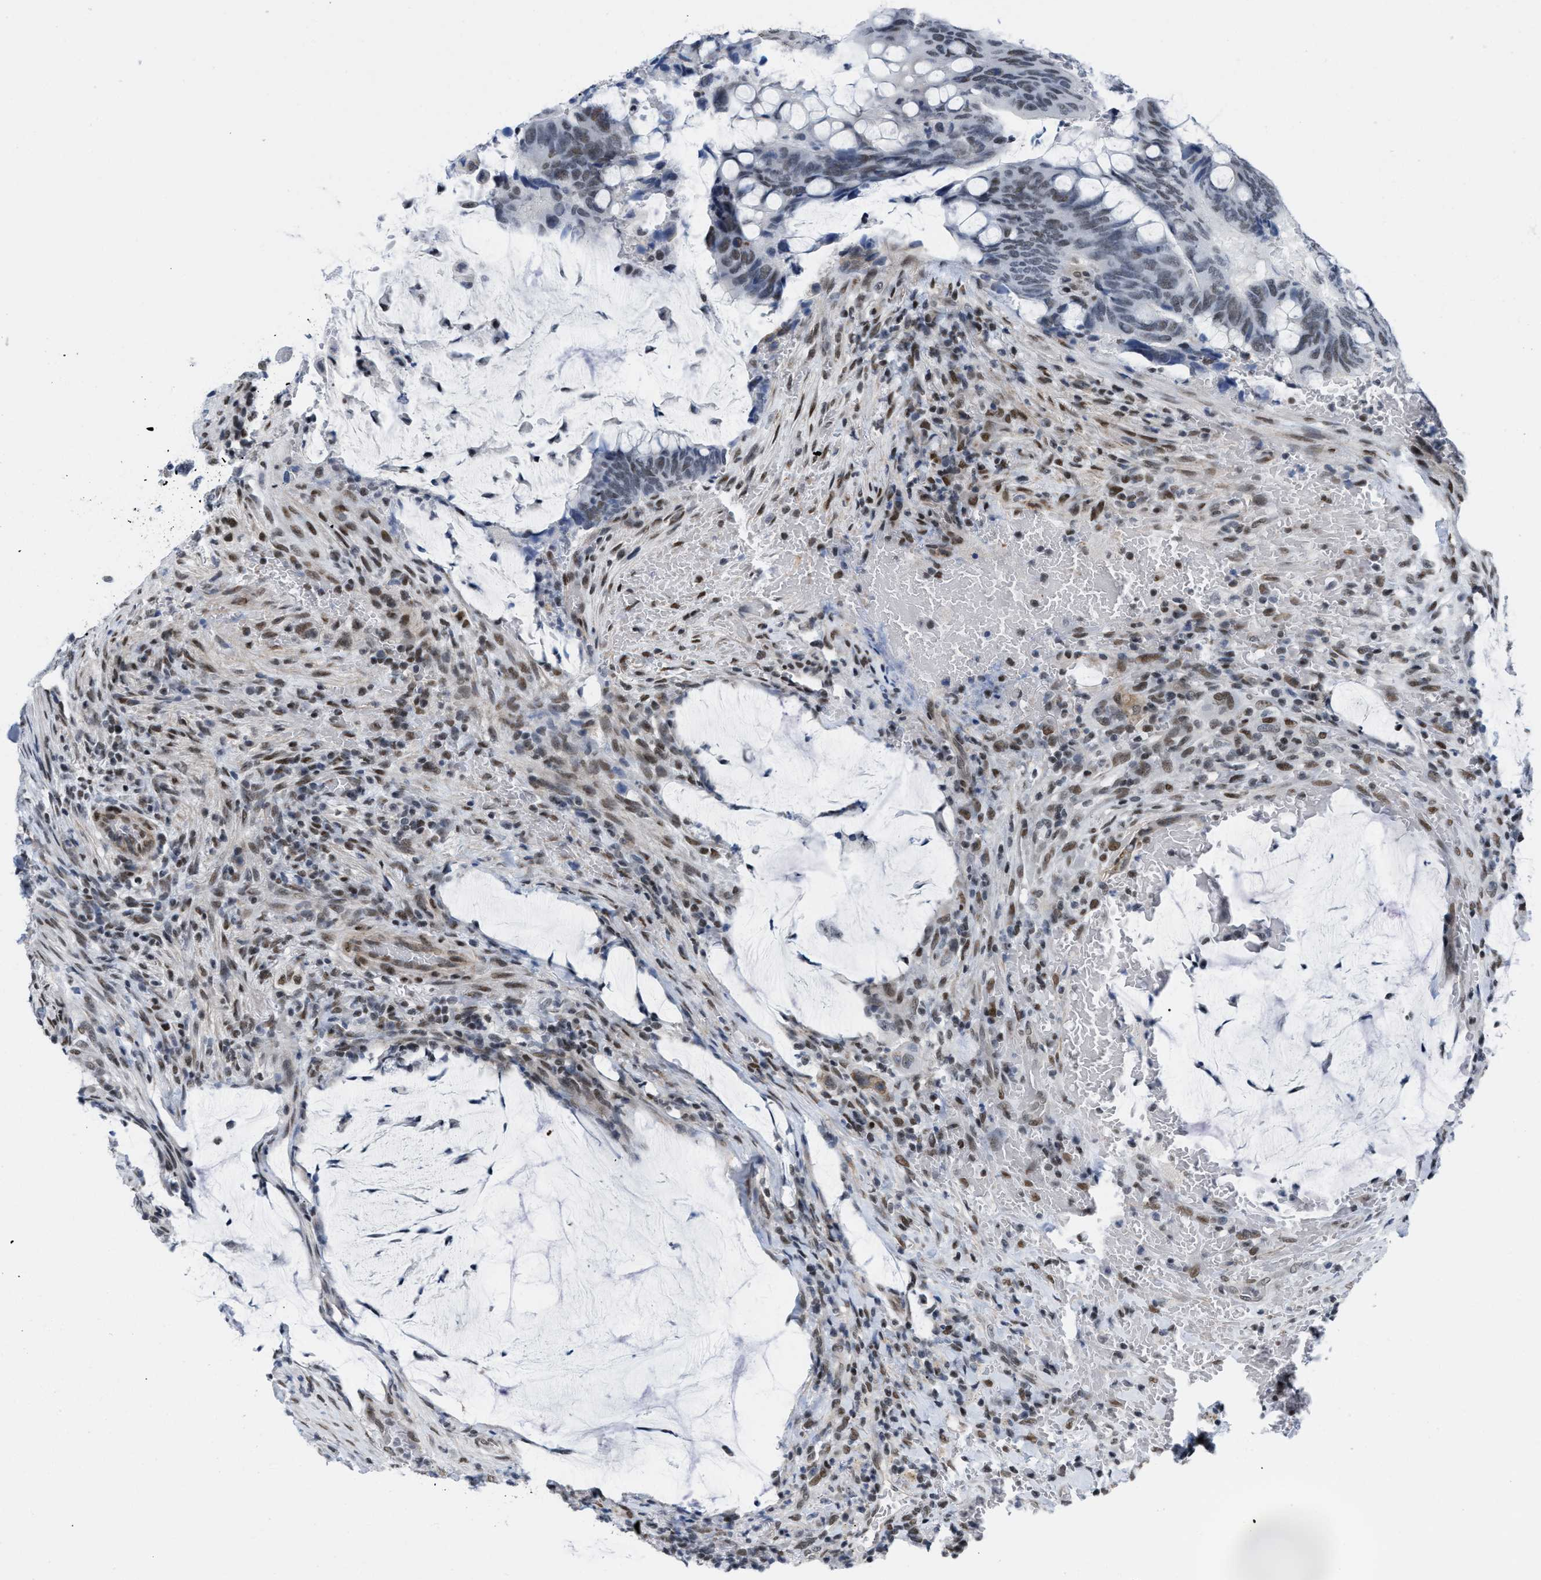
{"staining": {"intensity": "weak", "quantity": ">75%", "location": "nuclear"}, "tissue": "colorectal cancer", "cell_type": "Tumor cells", "image_type": "cancer", "snomed": [{"axis": "morphology", "description": "Normal tissue, NOS"}, {"axis": "morphology", "description": "Adenocarcinoma, NOS"}, {"axis": "topography", "description": "Rectum"}, {"axis": "topography", "description": "Peripheral nerve tissue"}], "caption": "Brown immunohistochemical staining in human colorectal adenocarcinoma exhibits weak nuclear positivity in approximately >75% of tumor cells. The staining is performed using DAB (3,3'-diaminobenzidine) brown chromogen to label protein expression. The nuclei are counter-stained blue using hematoxylin.", "gene": "MIER1", "patient": {"sex": "male", "age": 92}}